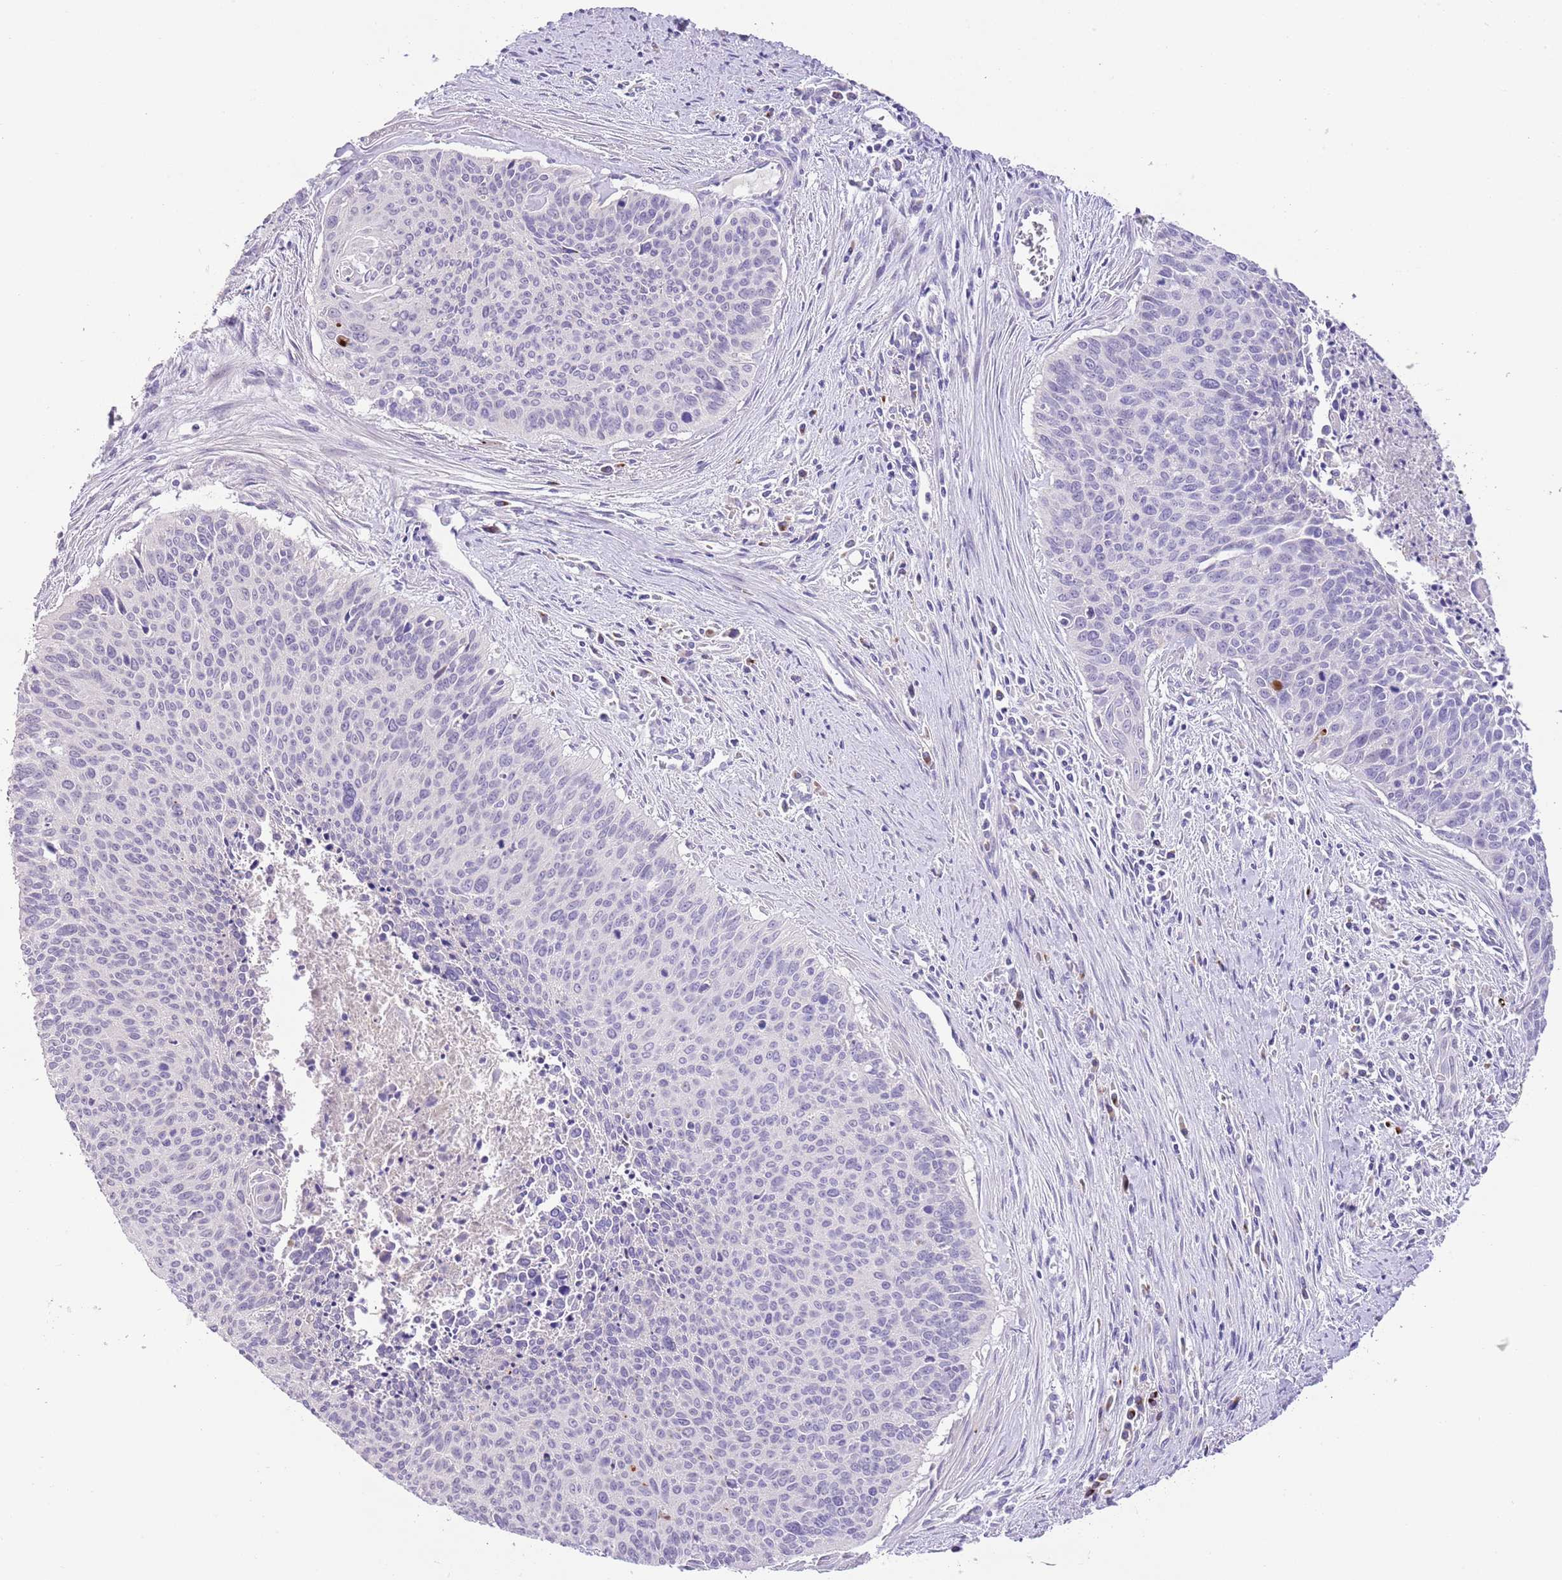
{"staining": {"intensity": "negative", "quantity": "none", "location": "none"}, "tissue": "cervical cancer", "cell_type": "Tumor cells", "image_type": "cancer", "snomed": [{"axis": "morphology", "description": "Squamous cell carcinoma, NOS"}, {"axis": "topography", "description": "Cervix"}], "caption": "This is an immunohistochemistry micrograph of cervical cancer. There is no expression in tumor cells.", "gene": "CLEC2A", "patient": {"sex": "female", "age": 55}}